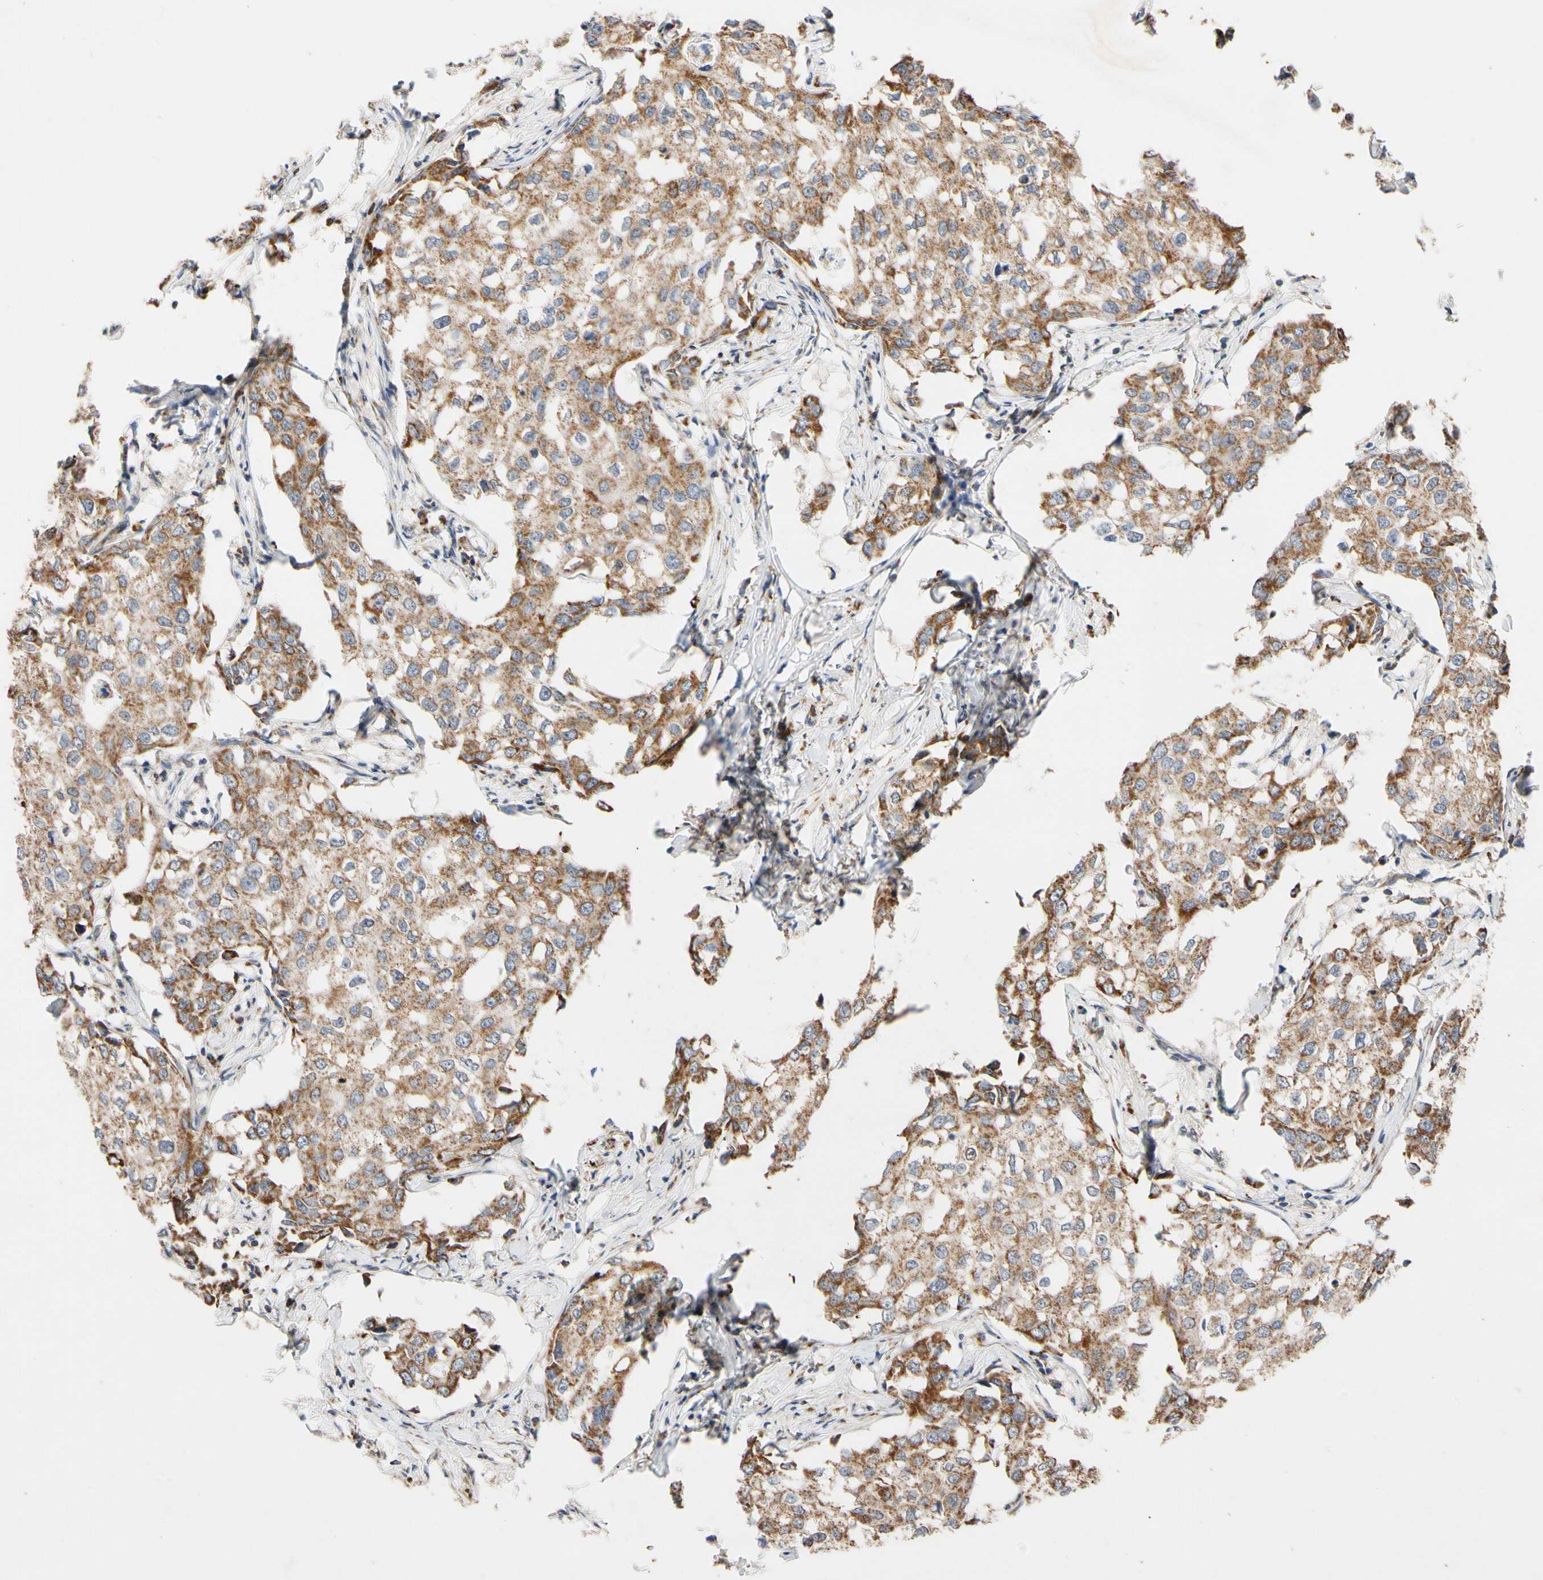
{"staining": {"intensity": "moderate", "quantity": ">75%", "location": "cytoplasmic/membranous"}, "tissue": "breast cancer", "cell_type": "Tumor cells", "image_type": "cancer", "snomed": [{"axis": "morphology", "description": "Duct carcinoma"}, {"axis": "topography", "description": "Breast"}], "caption": "Breast infiltrating ductal carcinoma stained with a brown dye exhibits moderate cytoplasmic/membranous positive positivity in about >75% of tumor cells.", "gene": "GPD2", "patient": {"sex": "female", "age": 27}}